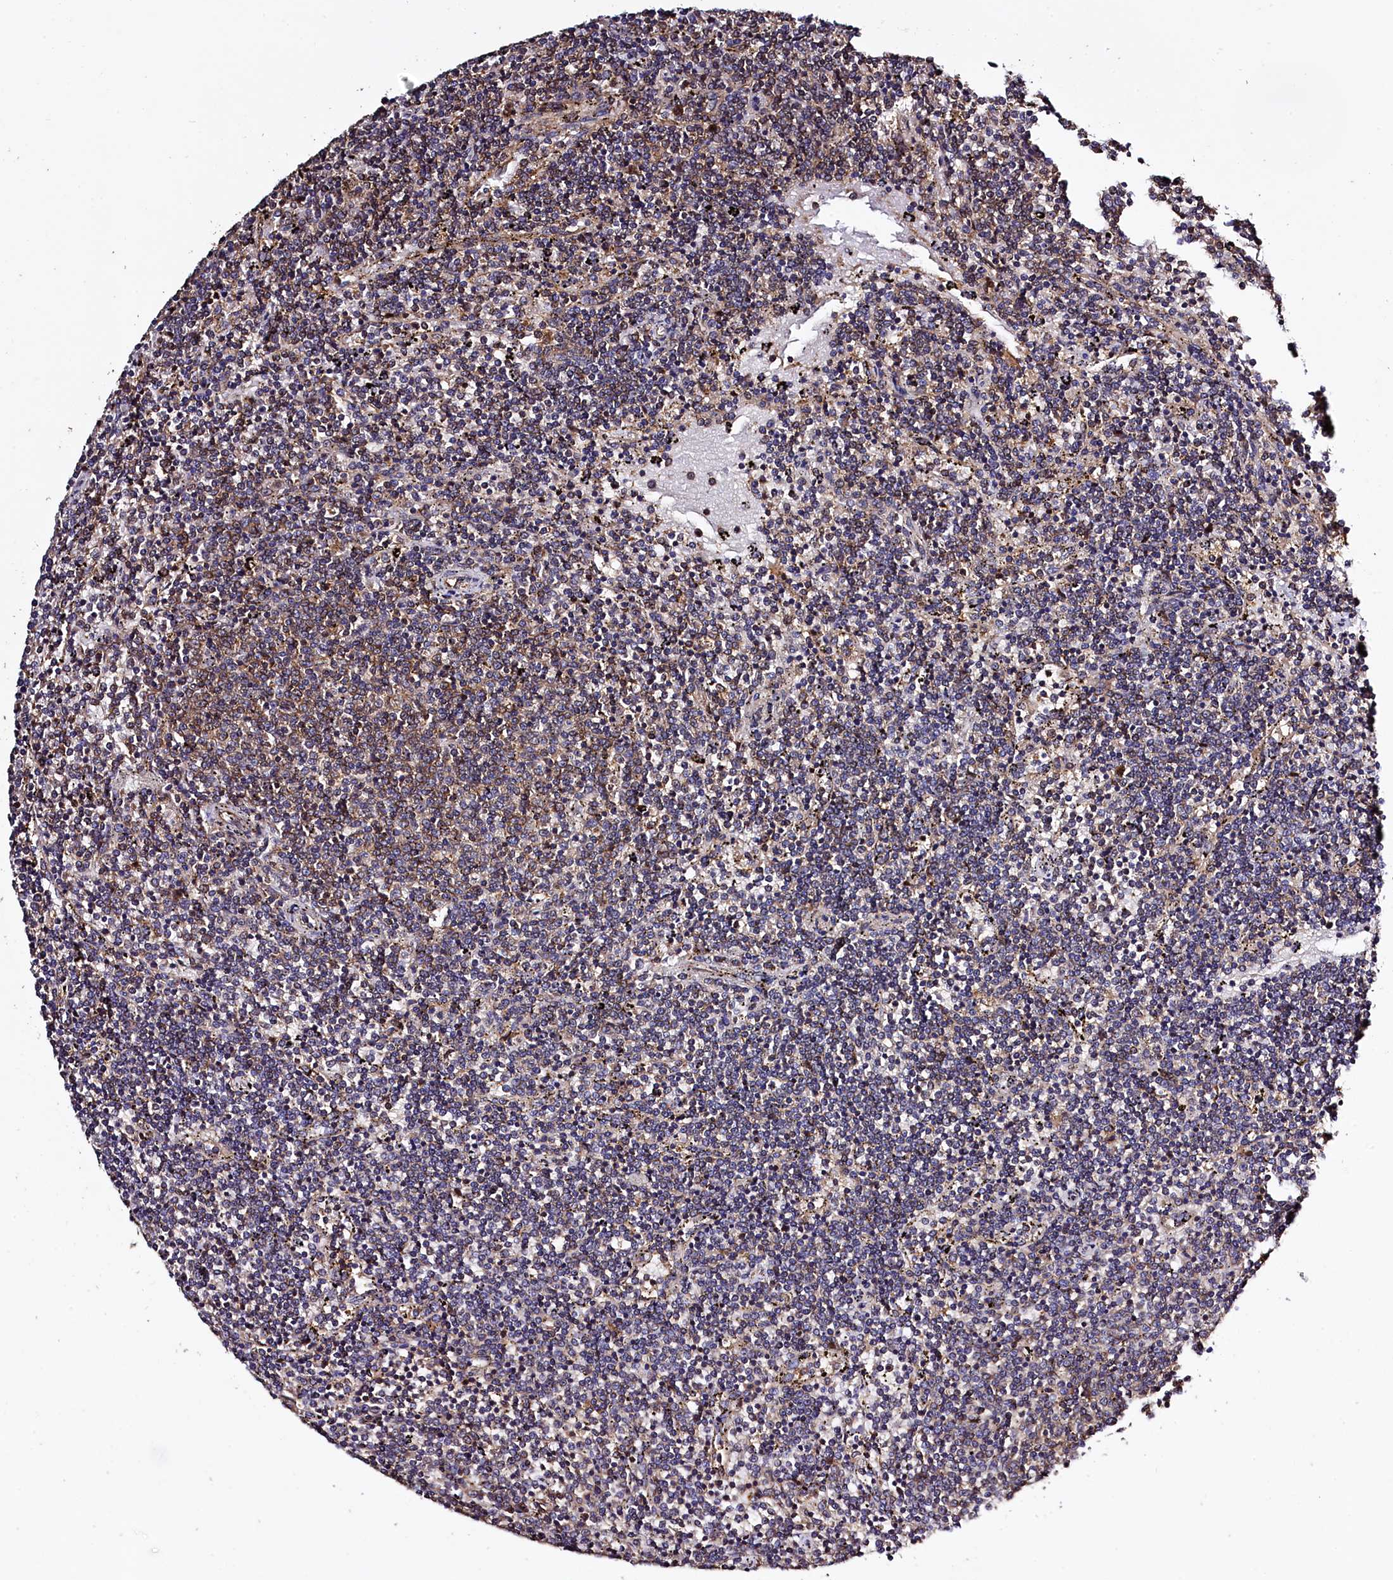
{"staining": {"intensity": "weak", "quantity": "<25%", "location": "cytoplasmic/membranous"}, "tissue": "lymphoma", "cell_type": "Tumor cells", "image_type": "cancer", "snomed": [{"axis": "morphology", "description": "Malignant lymphoma, non-Hodgkin's type, Low grade"}, {"axis": "topography", "description": "Spleen"}], "caption": "This is an immunohistochemistry micrograph of human low-grade malignant lymphoma, non-Hodgkin's type. There is no positivity in tumor cells.", "gene": "KLC2", "patient": {"sex": "female", "age": 50}}